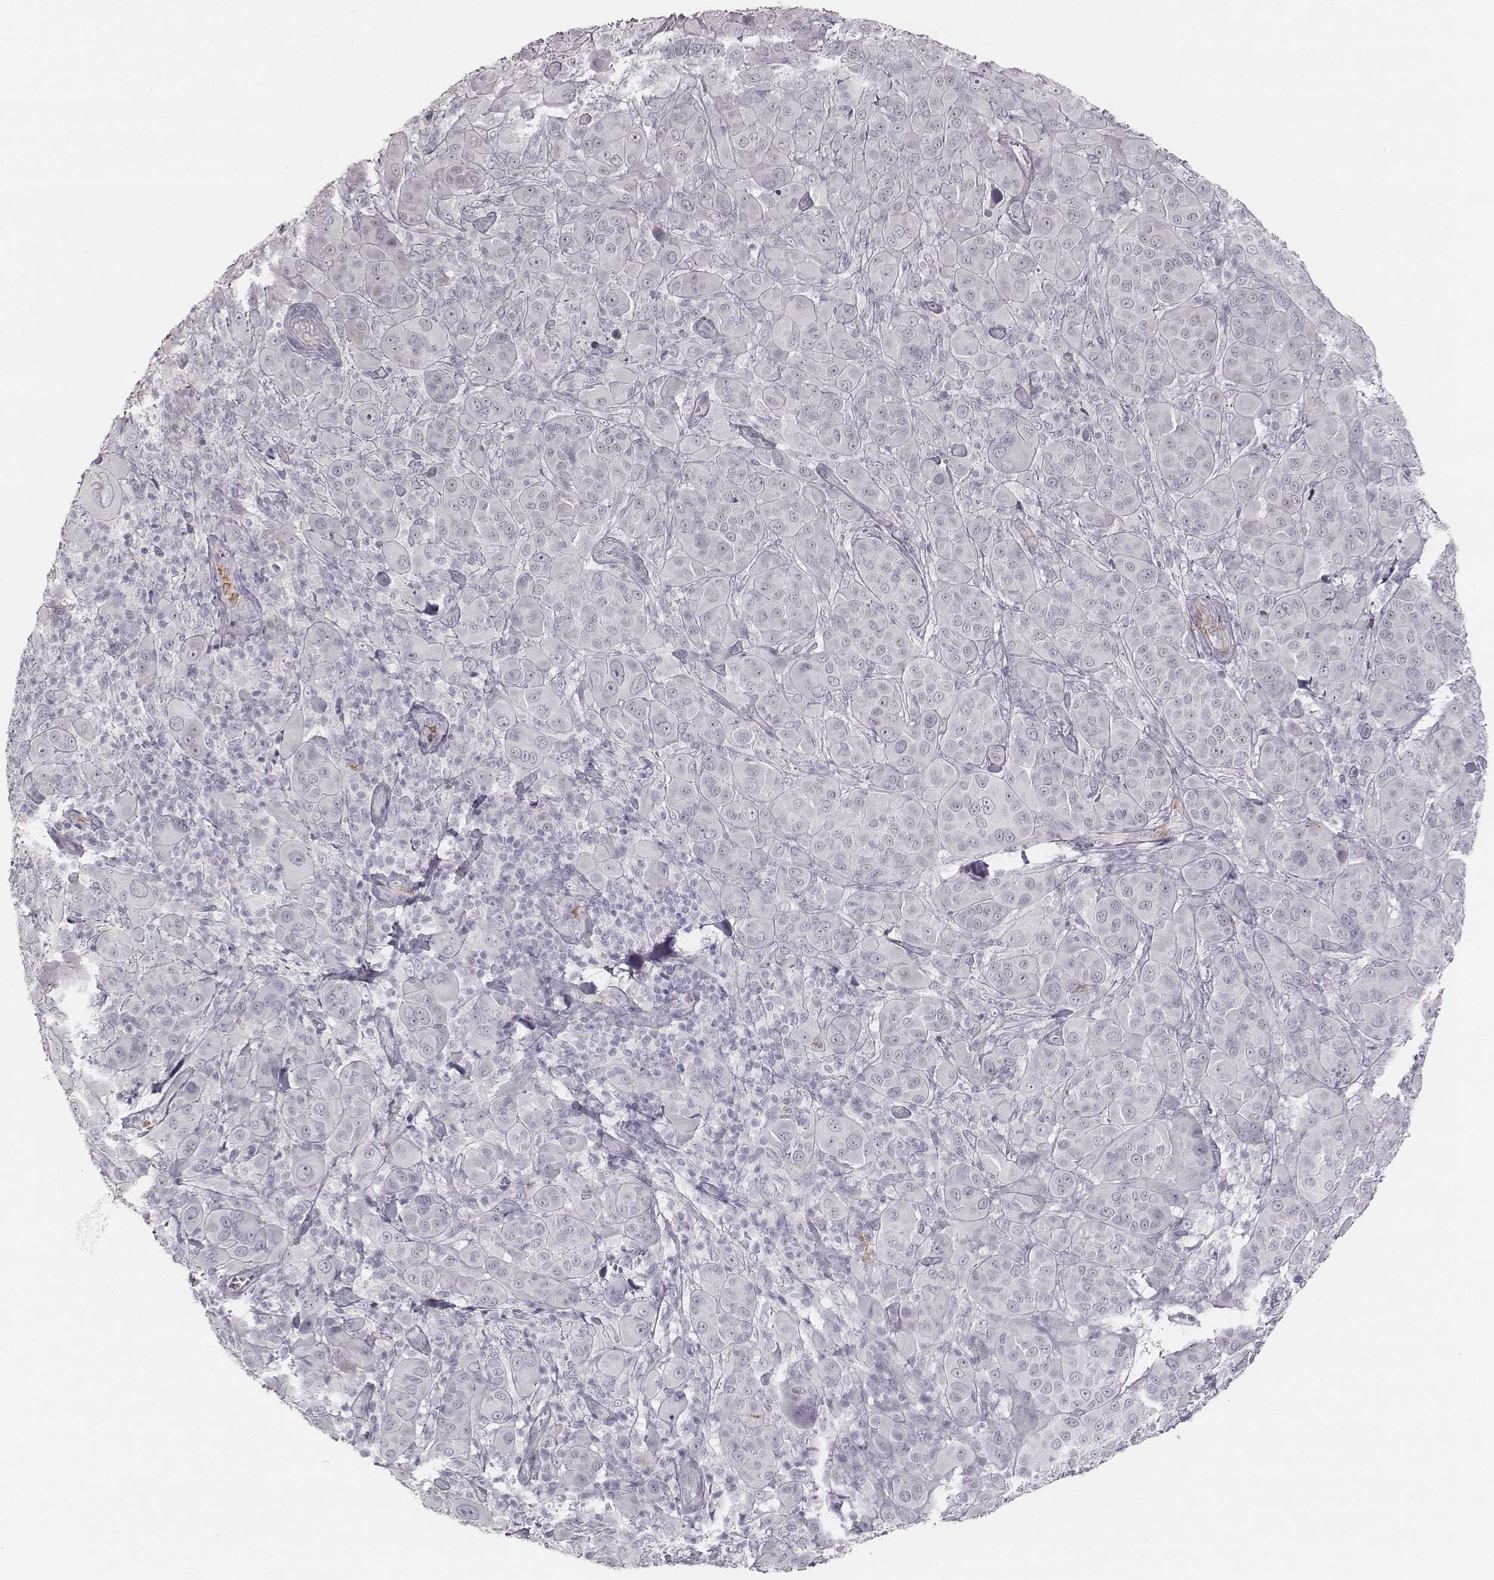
{"staining": {"intensity": "negative", "quantity": "none", "location": "none"}, "tissue": "melanoma", "cell_type": "Tumor cells", "image_type": "cancer", "snomed": [{"axis": "morphology", "description": "Malignant melanoma, NOS"}, {"axis": "topography", "description": "Skin"}], "caption": "Histopathology image shows no protein expression in tumor cells of malignant melanoma tissue. (IHC, brightfield microscopy, high magnification).", "gene": "KCNJ12", "patient": {"sex": "female", "age": 87}}